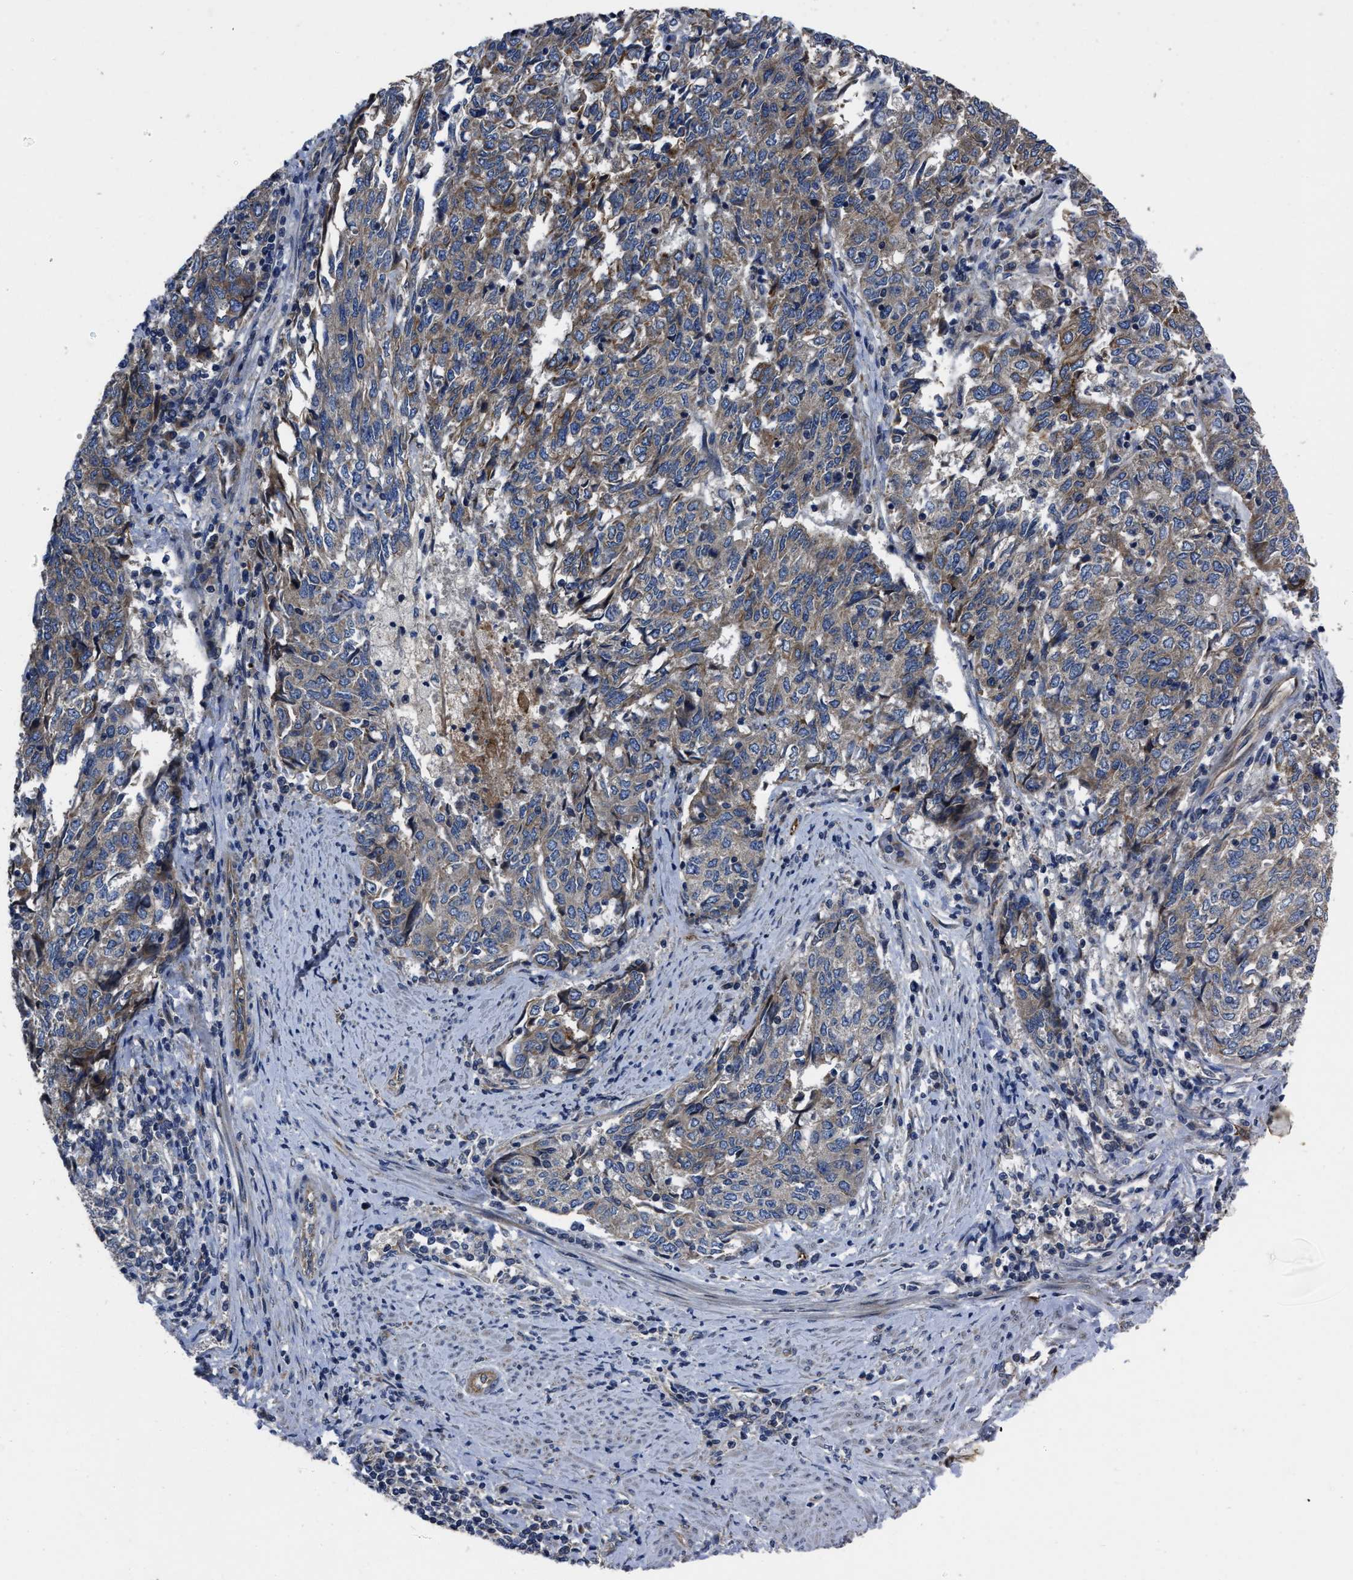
{"staining": {"intensity": "weak", "quantity": "25%-75%", "location": "cytoplasmic/membranous"}, "tissue": "endometrial cancer", "cell_type": "Tumor cells", "image_type": "cancer", "snomed": [{"axis": "morphology", "description": "Adenocarcinoma, NOS"}, {"axis": "topography", "description": "Endometrium"}], "caption": "DAB immunohistochemical staining of human endometrial adenocarcinoma demonstrates weak cytoplasmic/membranous protein positivity in about 25%-75% of tumor cells. (DAB (3,3'-diaminobenzidine) IHC, brown staining for protein, blue staining for nuclei).", "gene": "ERC1", "patient": {"sex": "female", "age": 80}}